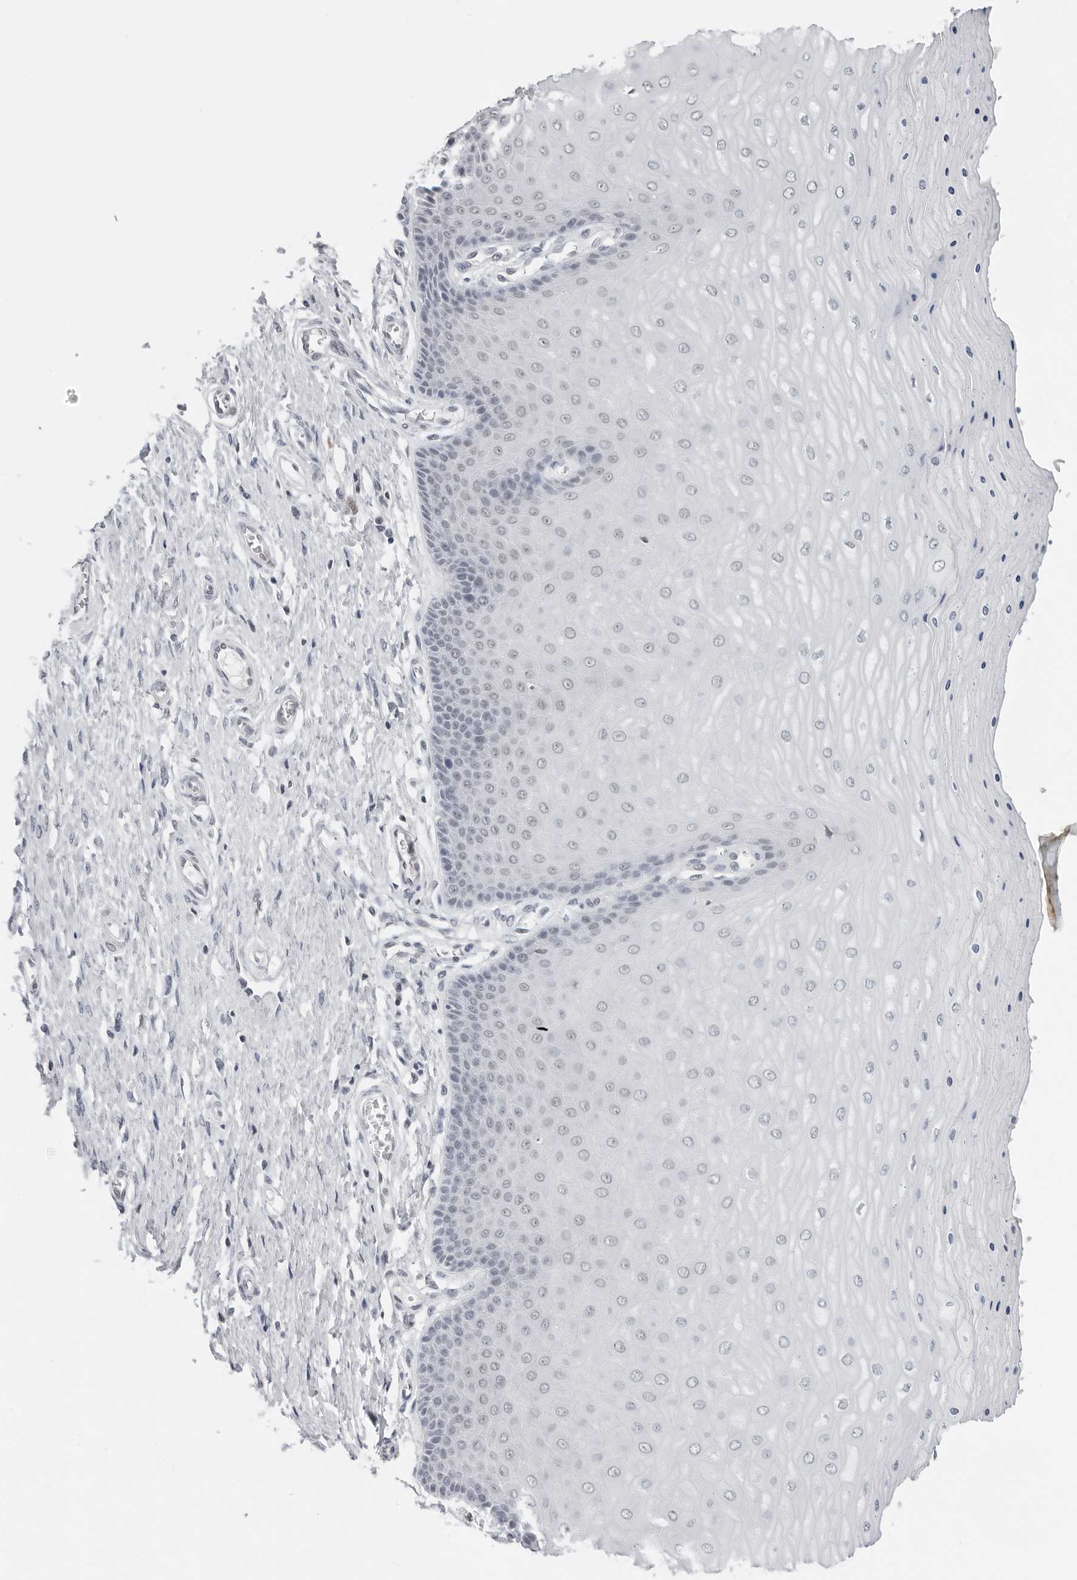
{"staining": {"intensity": "weak", "quantity": "25%-75%", "location": "cytoplasmic/membranous,nuclear"}, "tissue": "cervix", "cell_type": "Glandular cells", "image_type": "normal", "snomed": [{"axis": "morphology", "description": "Normal tissue, NOS"}, {"axis": "topography", "description": "Cervix"}], "caption": "Brown immunohistochemical staining in unremarkable cervix demonstrates weak cytoplasmic/membranous,nuclear staining in about 25%-75% of glandular cells.", "gene": "FLG2", "patient": {"sex": "female", "age": 55}}